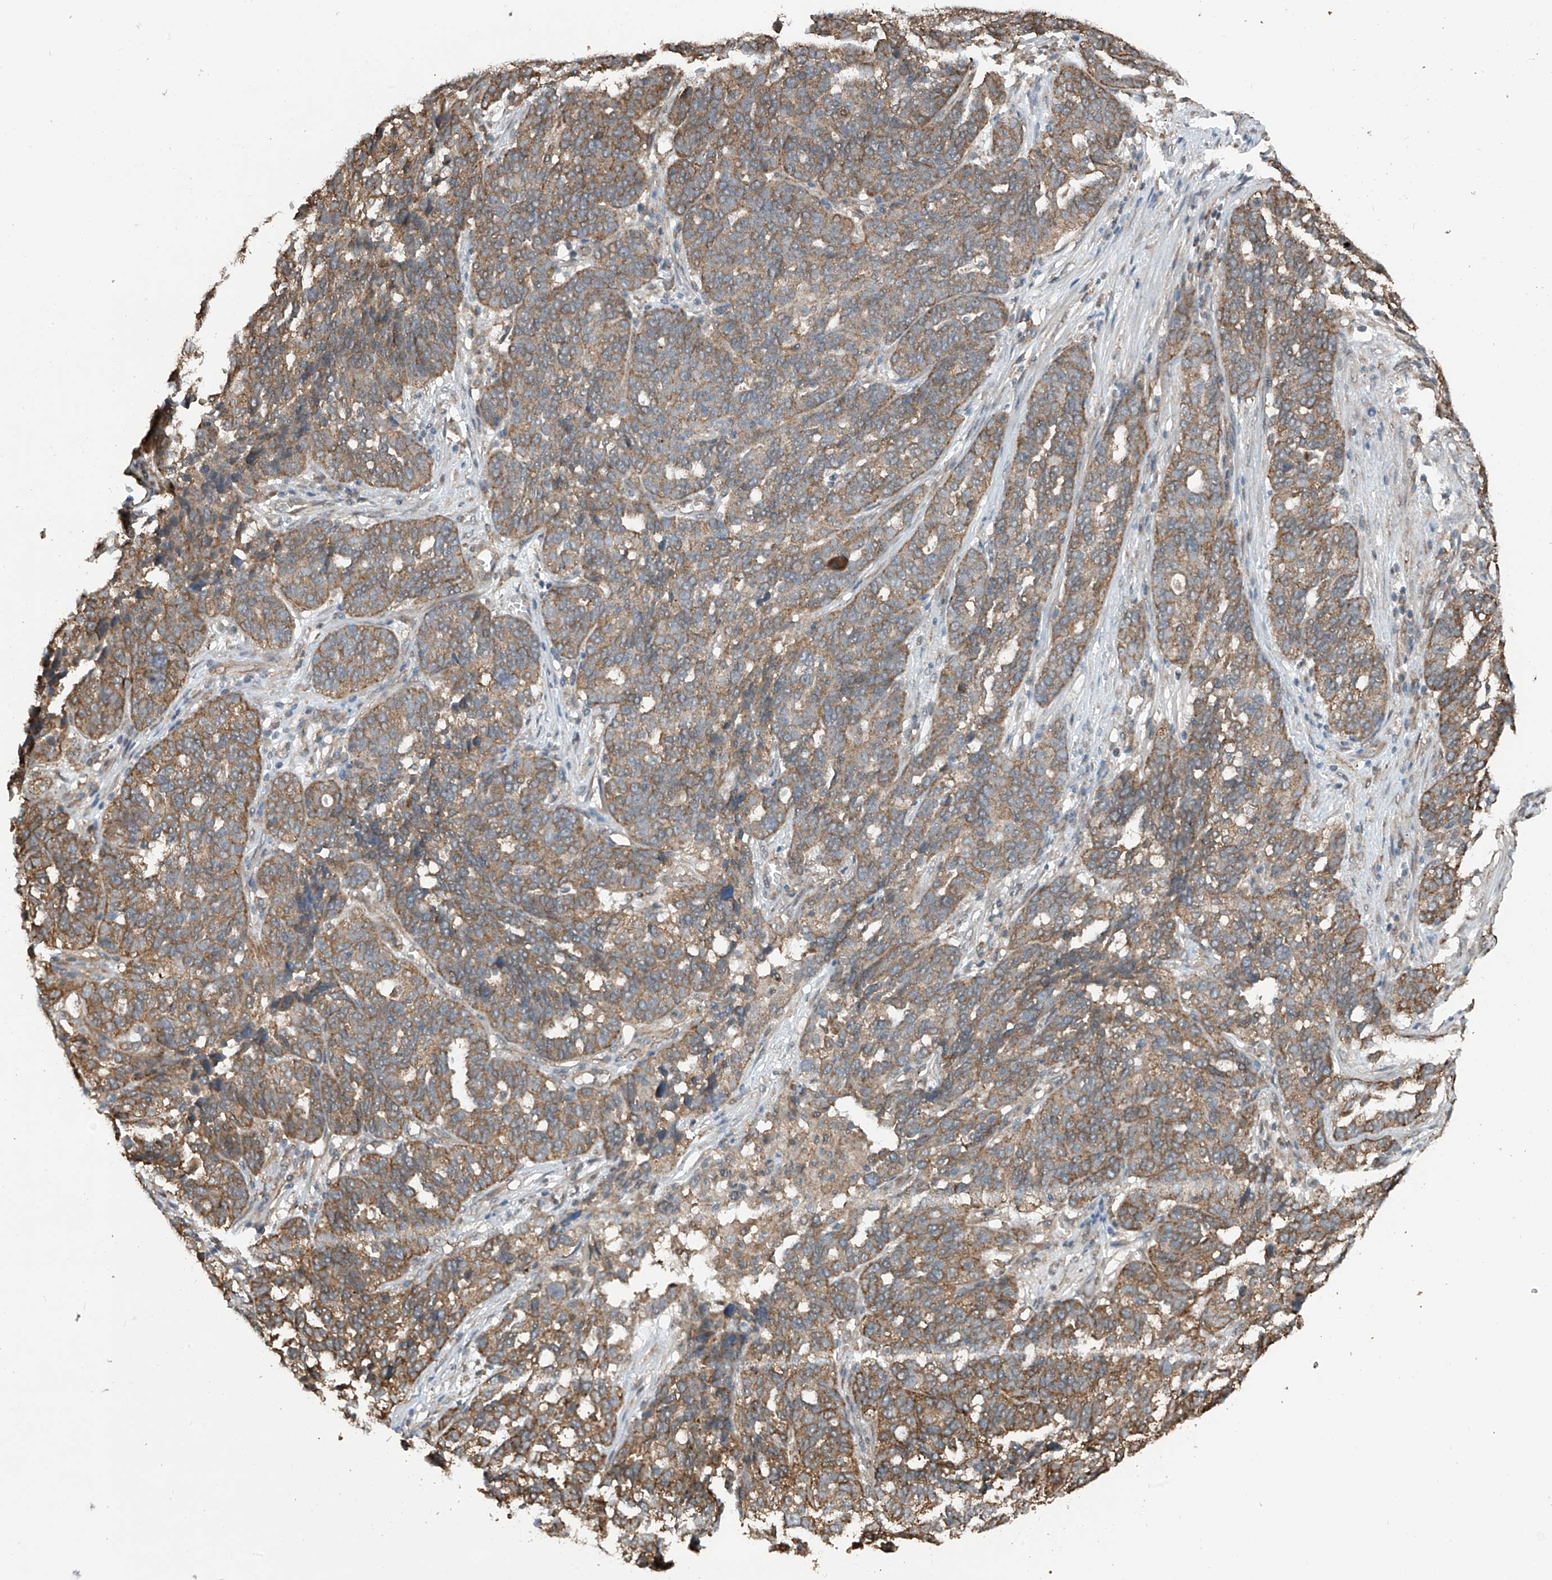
{"staining": {"intensity": "moderate", "quantity": ">75%", "location": "cytoplasmic/membranous"}, "tissue": "ovarian cancer", "cell_type": "Tumor cells", "image_type": "cancer", "snomed": [{"axis": "morphology", "description": "Cystadenocarcinoma, serous, NOS"}, {"axis": "topography", "description": "Ovary"}], "caption": "Immunohistochemical staining of human serous cystadenocarcinoma (ovarian) displays medium levels of moderate cytoplasmic/membranous staining in approximately >75% of tumor cells. (brown staining indicates protein expression, while blue staining denotes nuclei).", "gene": "ZNF189", "patient": {"sex": "female", "age": 59}}